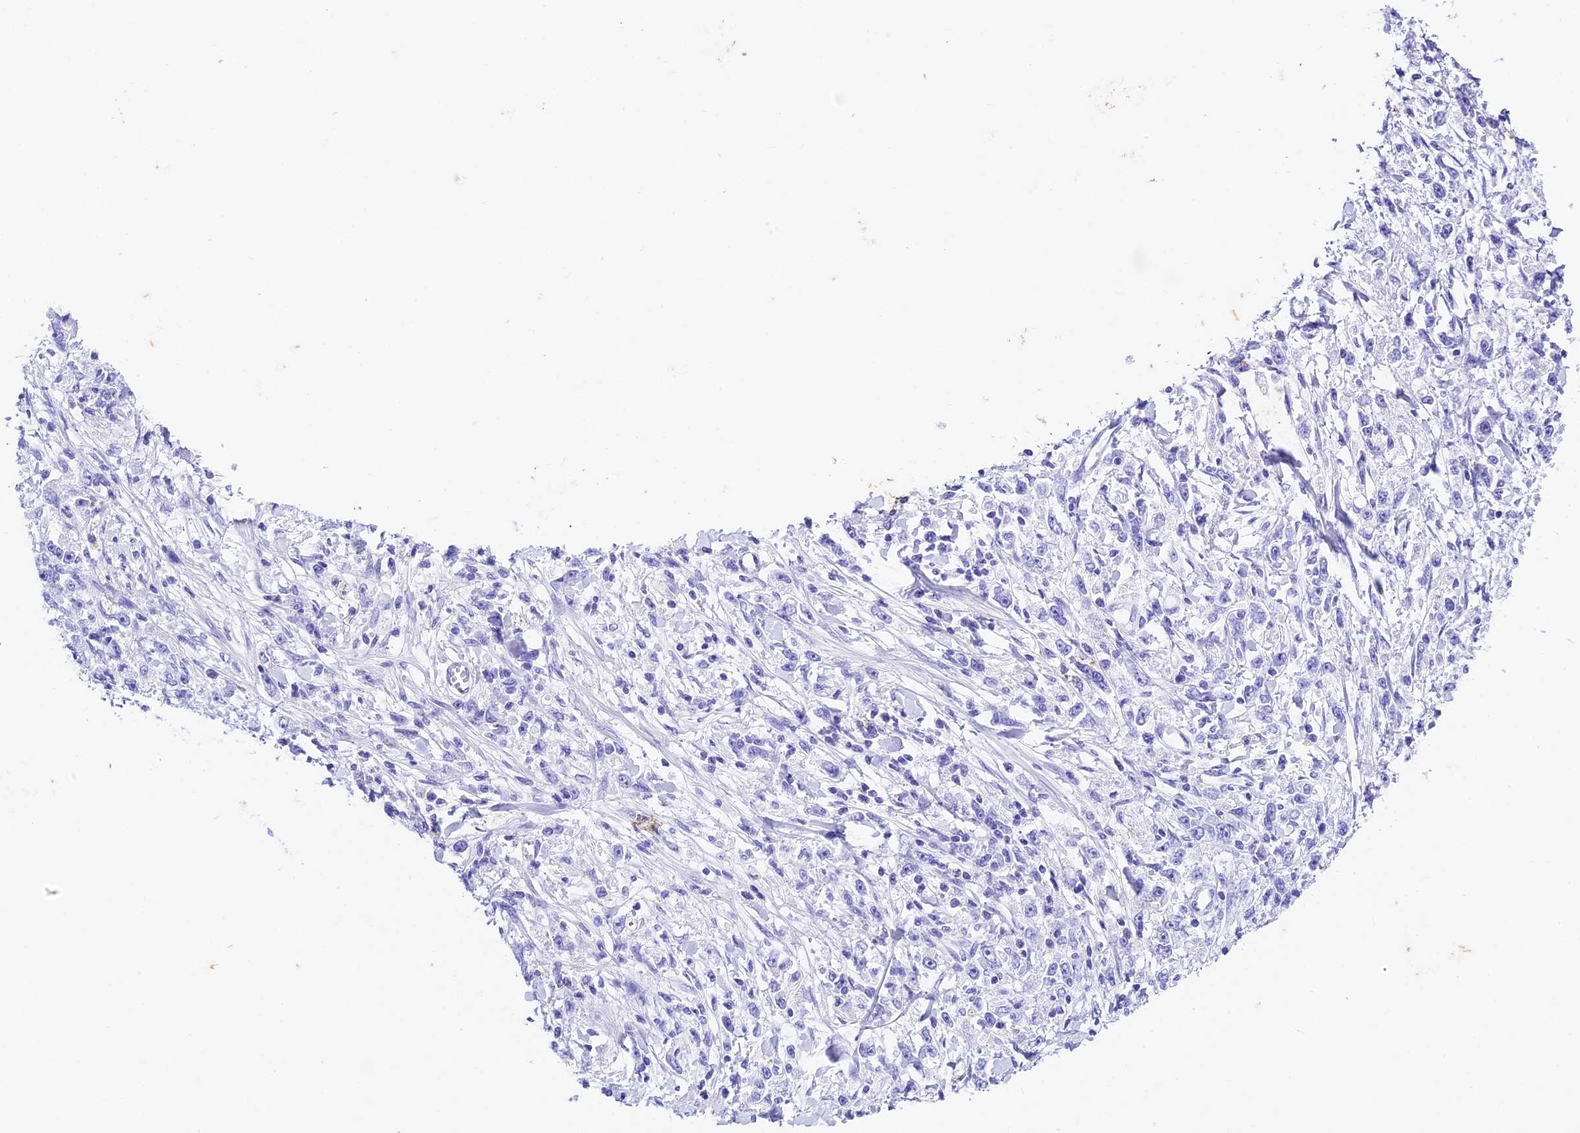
{"staining": {"intensity": "negative", "quantity": "none", "location": "none"}, "tissue": "stomach cancer", "cell_type": "Tumor cells", "image_type": "cancer", "snomed": [{"axis": "morphology", "description": "Adenocarcinoma, NOS"}, {"axis": "topography", "description": "Stomach"}], "caption": "The histopathology image reveals no staining of tumor cells in stomach adenocarcinoma.", "gene": "PSG11", "patient": {"sex": "female", "age": 59}}